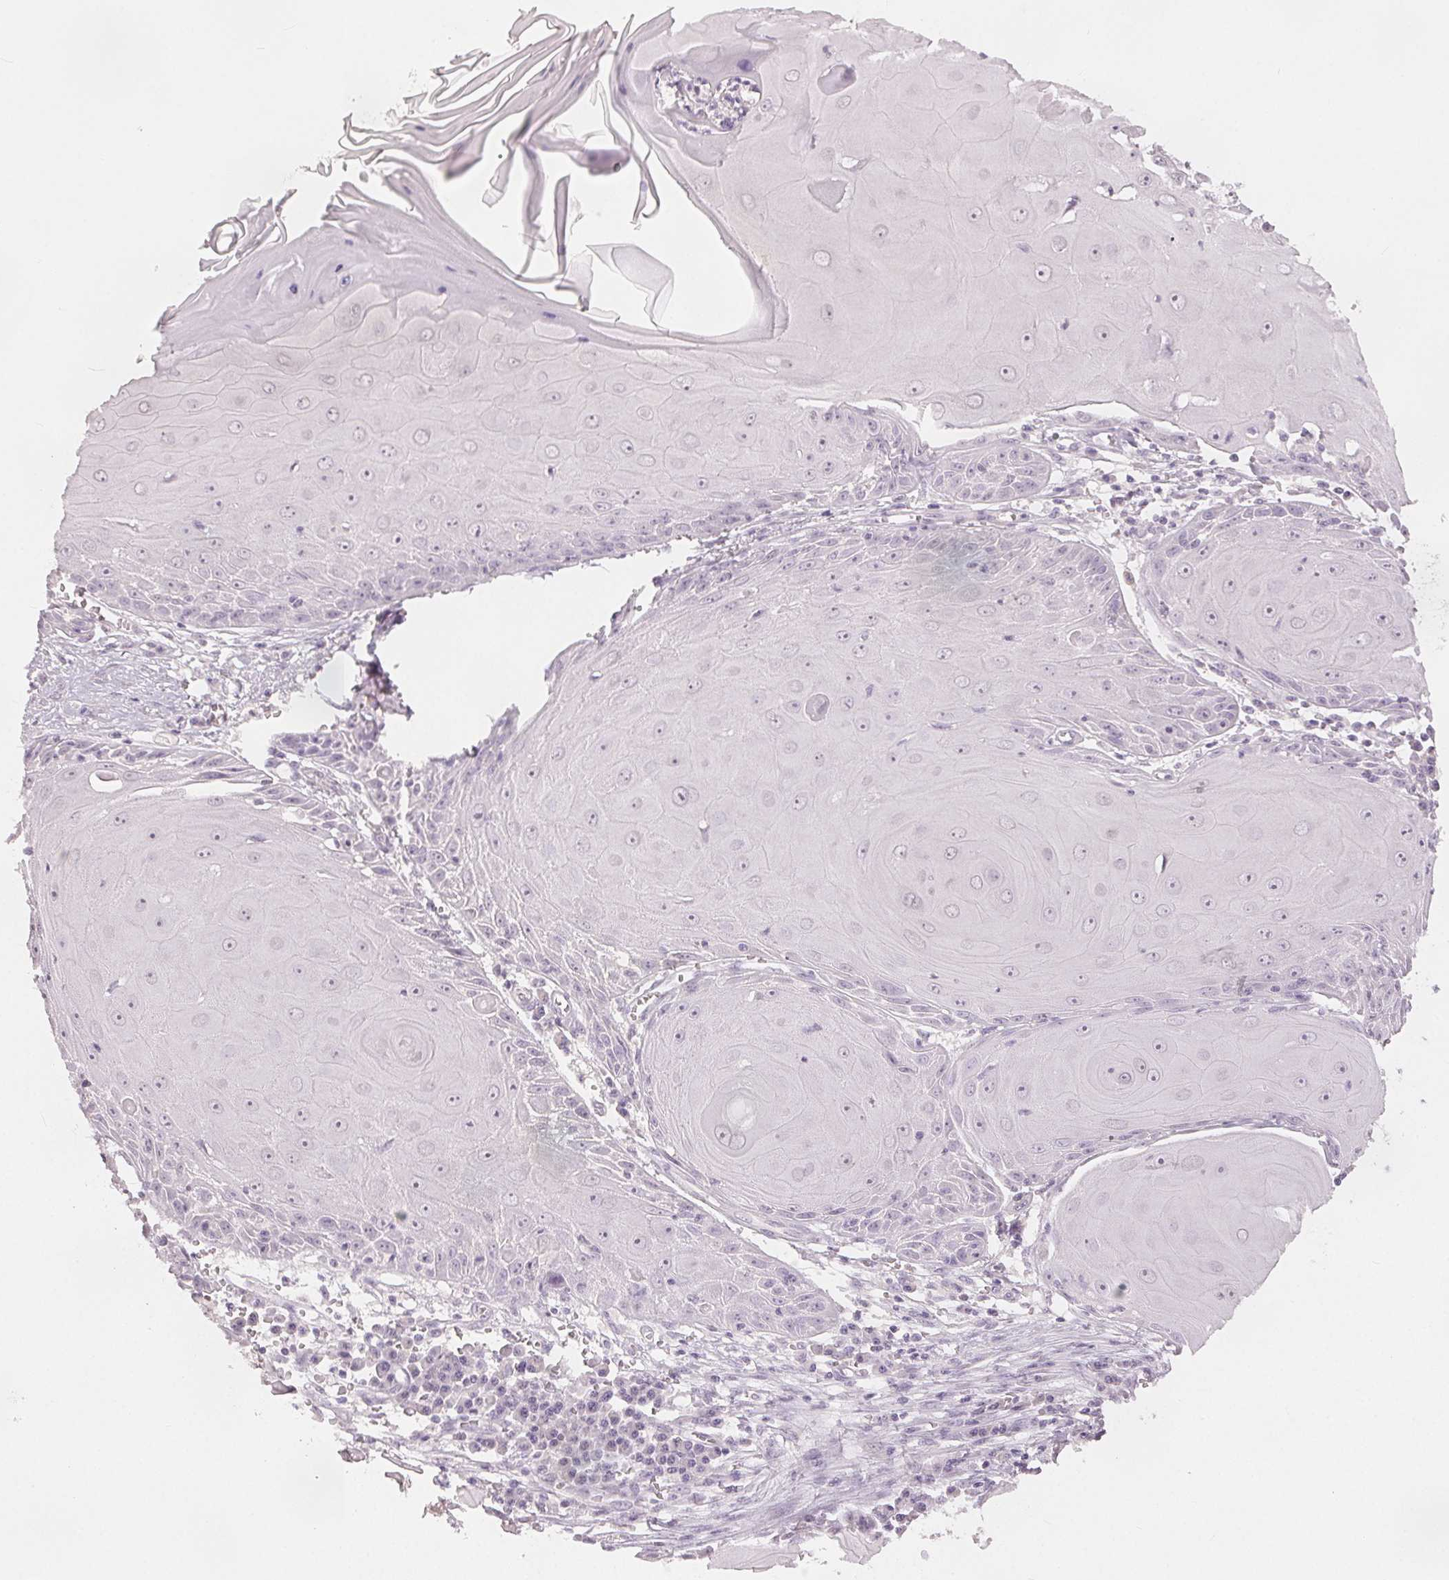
{"staining": {"intensity": "negative", "quantity": "none", "location": "none"}, "tissue": "skin cancer", "cell_type": "Tumor cells", "image_type": "cancer", "snomed": [{"axis": "morphology", "description": "Squamous cell carcinoma, NOS"}, {"axis": "topography", "description": "Skin"}, {"axis": "topography", "description": "Vulva"}], "caption": "Skin cancer (squamous cell carcinoma) stained for a protein using IHC exhibits no expression tumor cells.", "gene": "SLC27A5", "patient": {"sex": "female", "age": 85}}